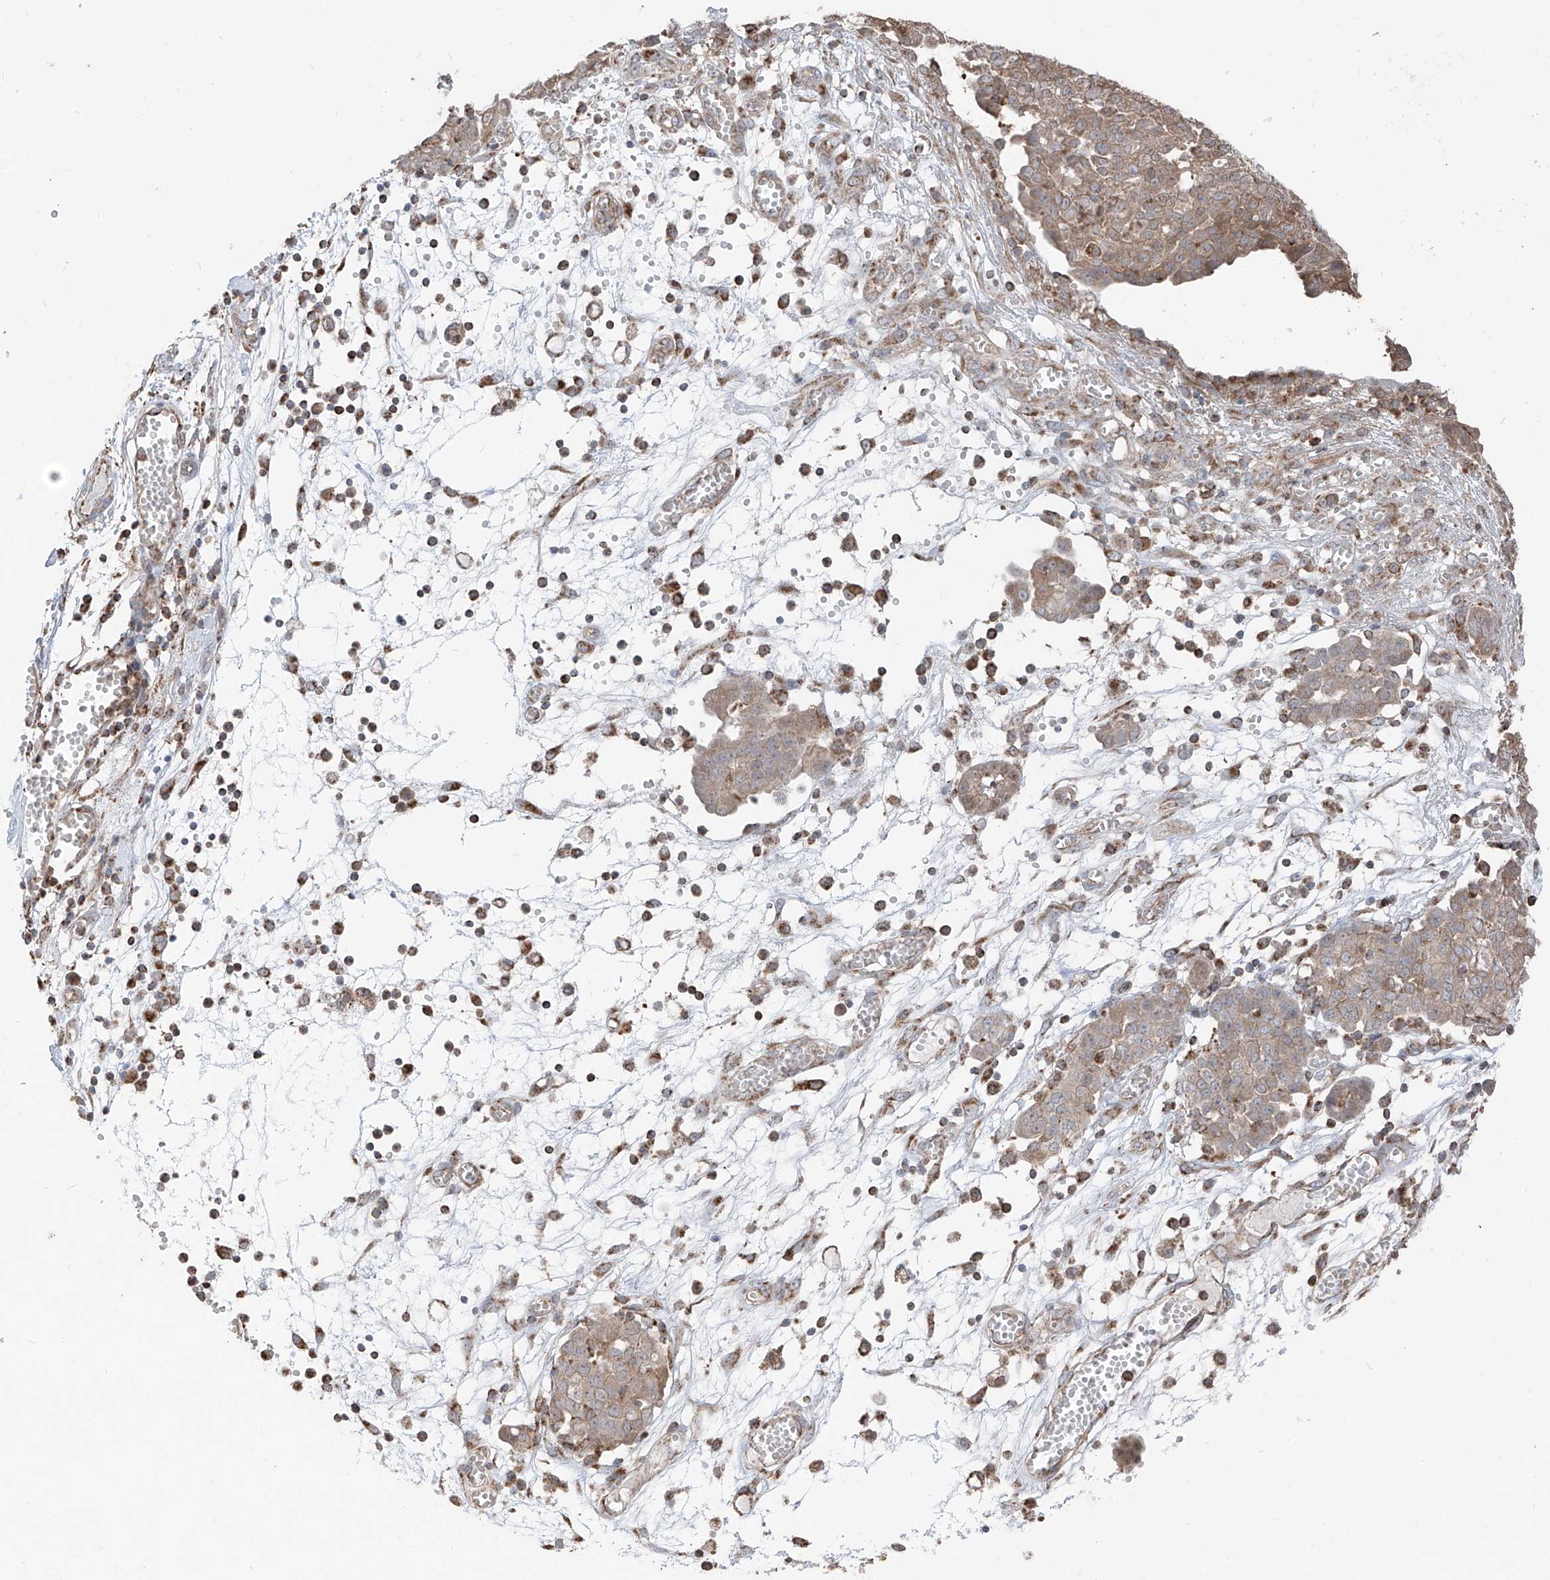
{"staining": {"intensity": "weak", "quantity": "25%-75%", "location": "cytoplasmic/membranous"}, "tissue": "ovarian cancer", "cell_type": "Tumor cells", "image_type": "cancer", "snomed": [{"axis": "morphology", "description": "Cystadenocarcinoma, serous, NOS"}, {"axis": "topography", "description": "Soft tissue"}, {"axis": "topography", "description": "Ovary"}], "caption": "Protein staining of serous cystadenocarcinoma (ovarian) tissue displays weak cytoplasmic/membranous expression in approximately 25%-75% of tumor cells.", "gene": "ETHE1", "patient": {"sex": "female", "age": 57}}